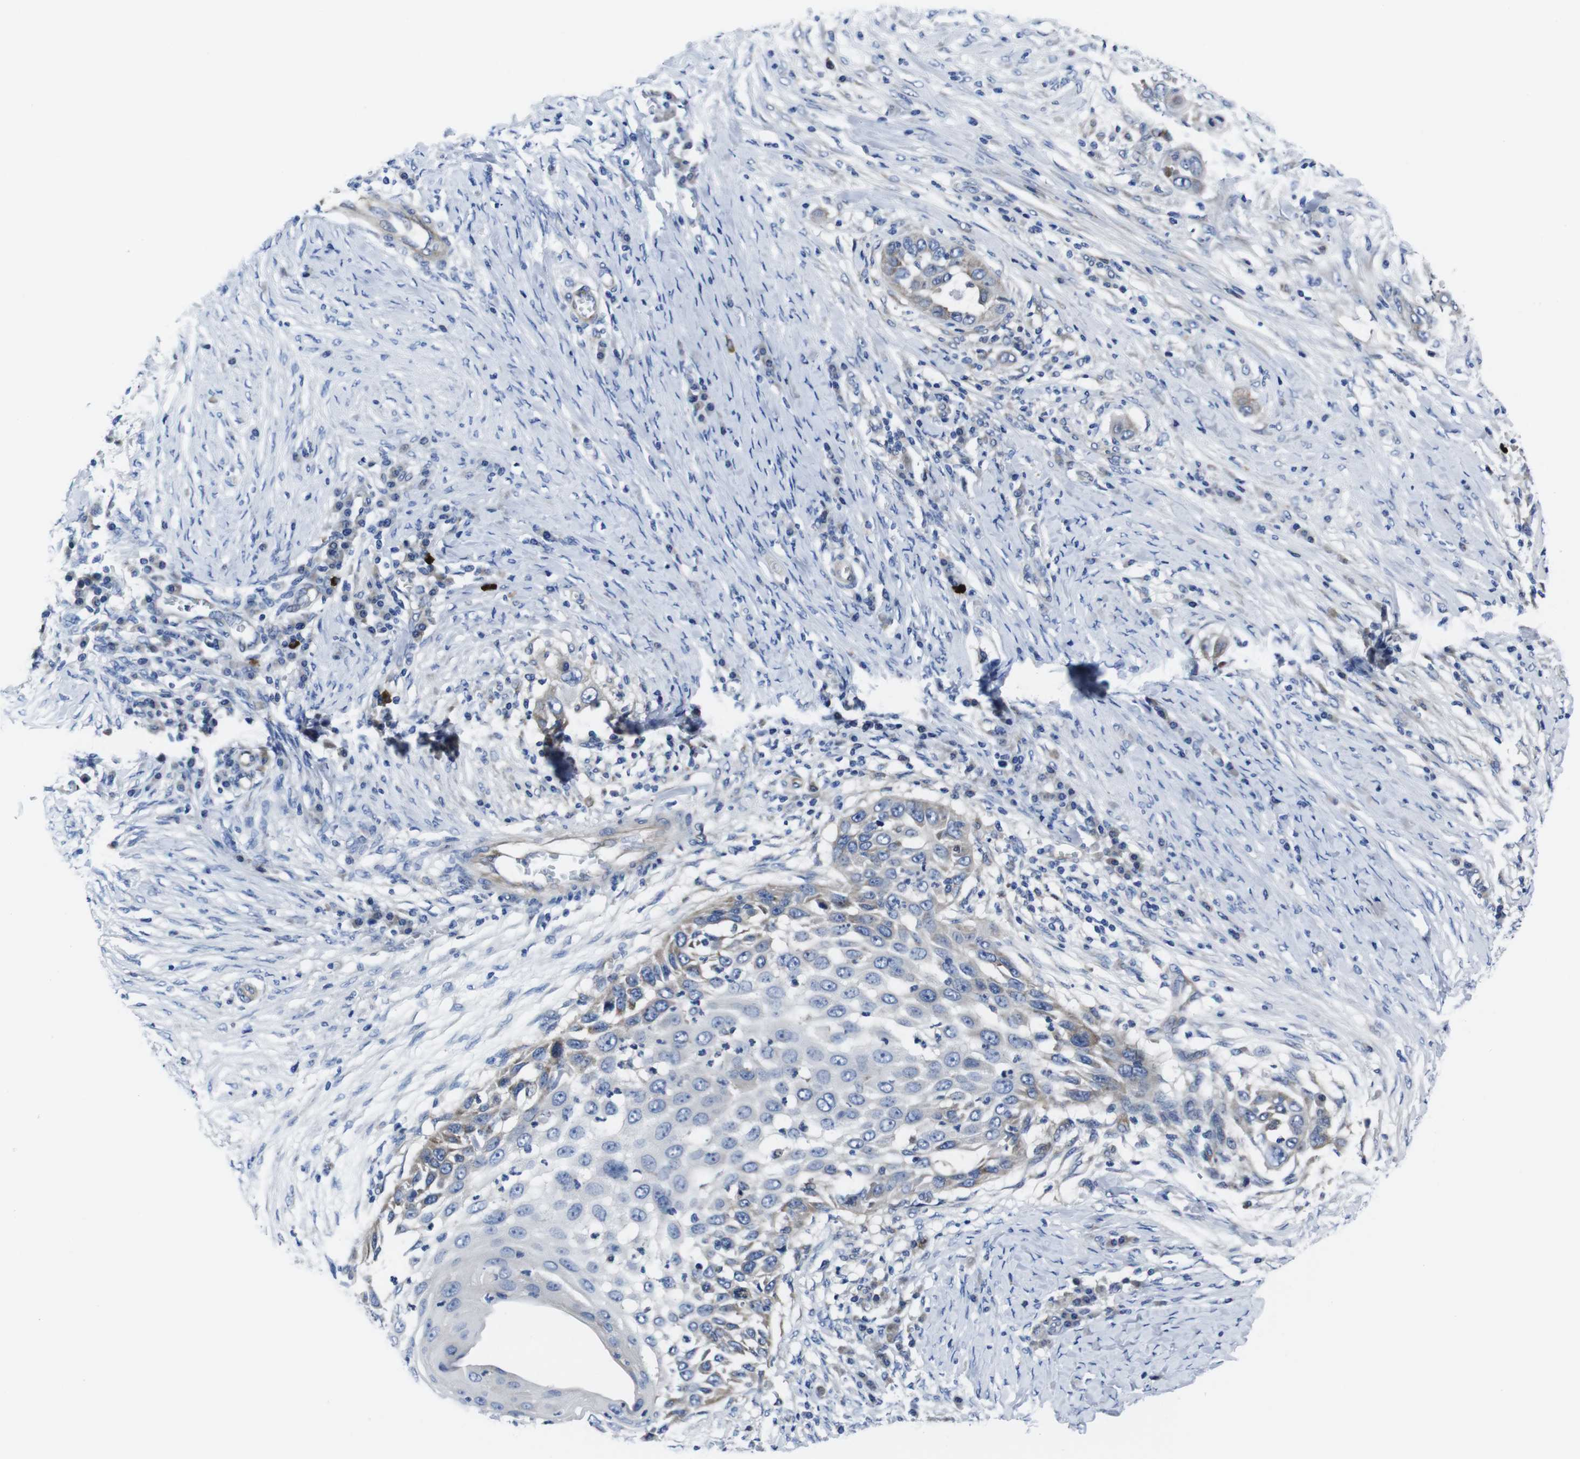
{"staining": {"intensity": "moderate", "quantity": "<25%", "location": "cytoplasmic/membranous"}, "tissue": "skin cancer", "cell_type": "Tumor cells", "image_type": "cancer", "snomed": [{"axis": "morphology", "description": "Squamous cell carcinoma, NOS"}, {"axis": "topography", "description": "Skin"}], "caption": "Immunohistochemistry image of skin squamous cell carcinoma stained for a protein (brown), which displays low levels of moderate cytoplasmic/membranous positivity in approximately <25% of tumor cells.", "gene": "EIF4A1", "patient": {"sex": "female", "age": 44}}